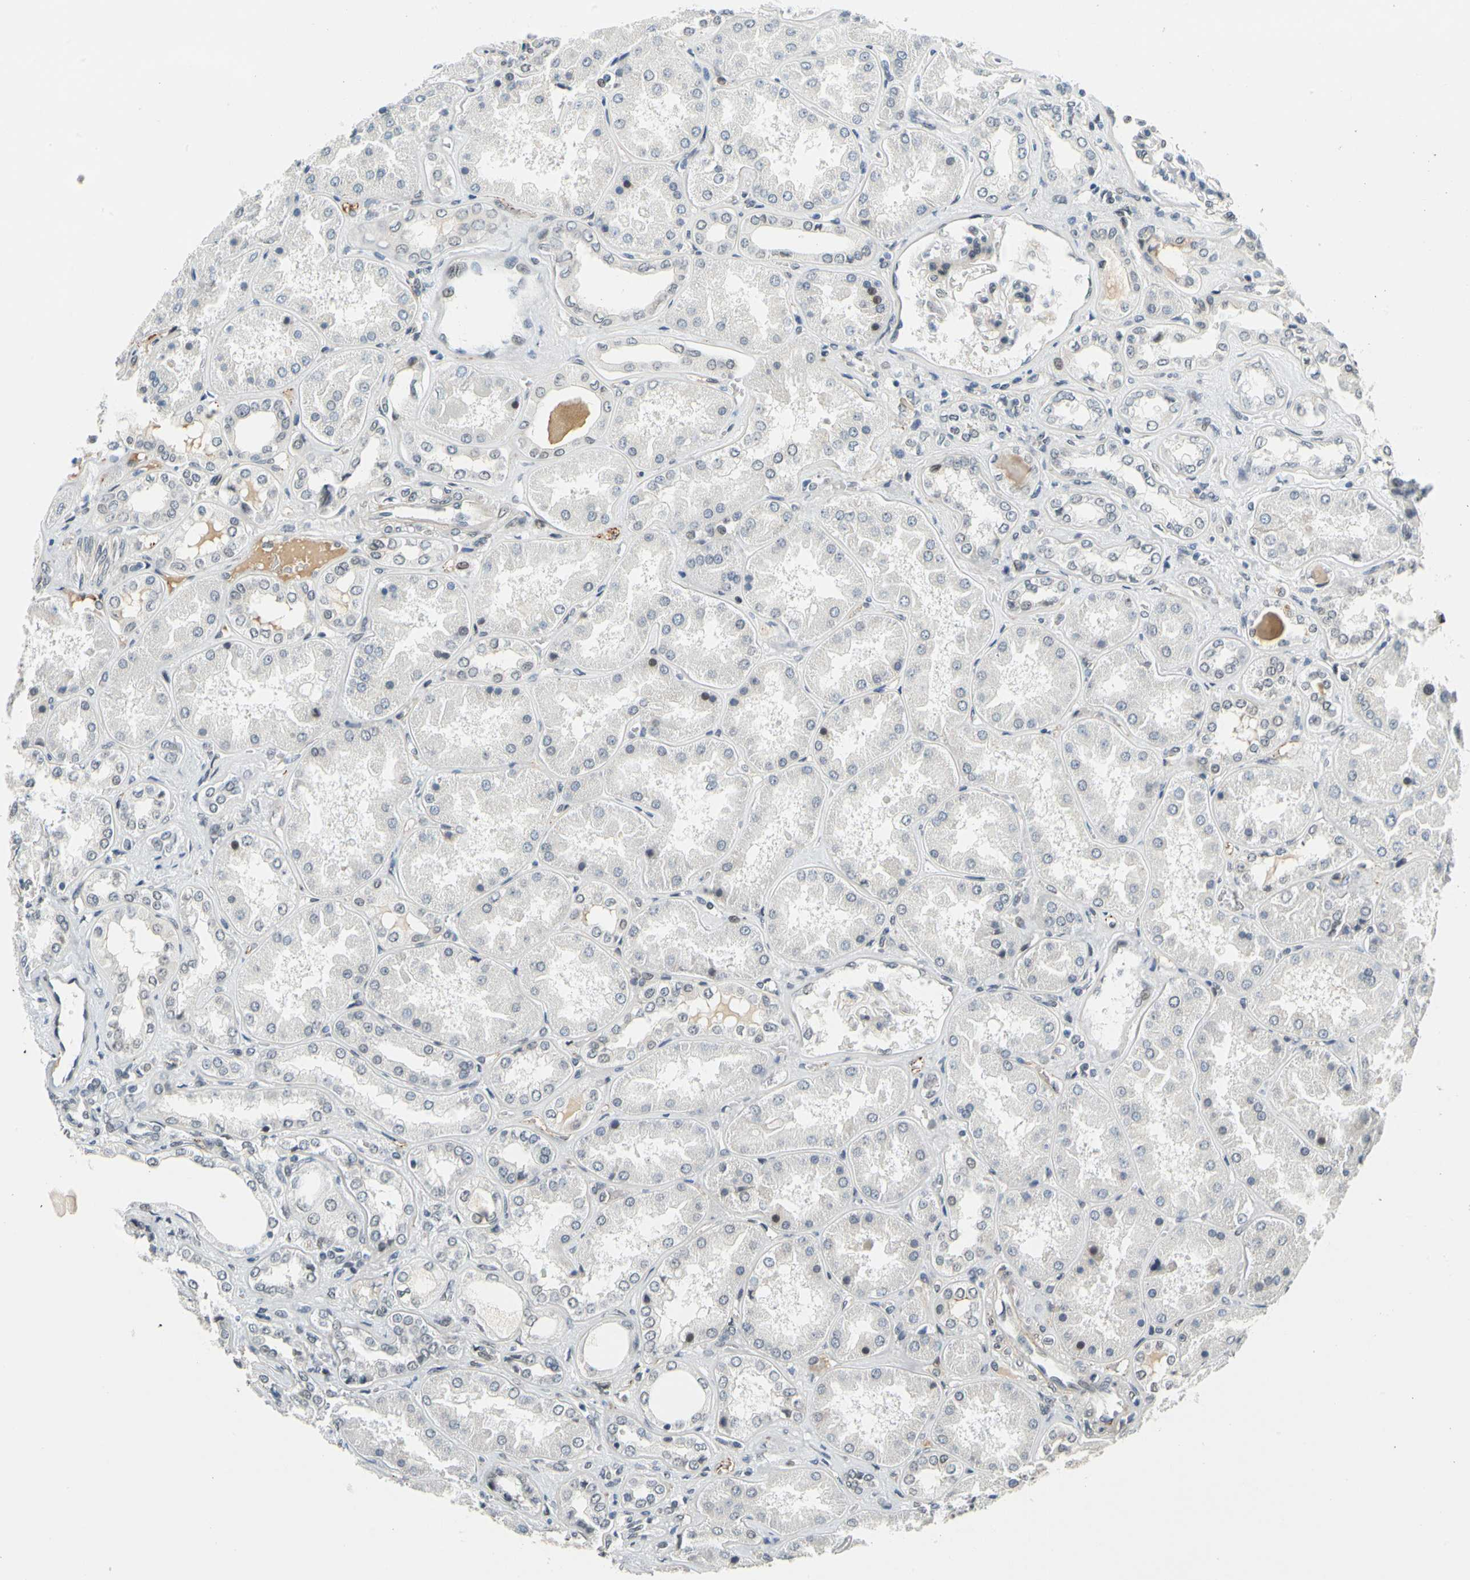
{"staining": {"intensity": "weak", "quantity": "25%-75%", "location": "cytoplasmic/membranous,nuclear"}, "tissue": "kidney", "cell_type": "Cells in glomeruli", "image_type": "normal", "snomed": [{"axis": "morphology", "description": "Normal tissue, NOS"}, {"axis": "topography", "description": "Kidney"}], "caption": "Protein staining reveals weak cytoplasmic/membranous,nuclear positivity in approximately 25%-75% of cells in glomeruli in benign kidney.", "gene": "POGZ", "patient": {"sex": "female", "age": 56}}